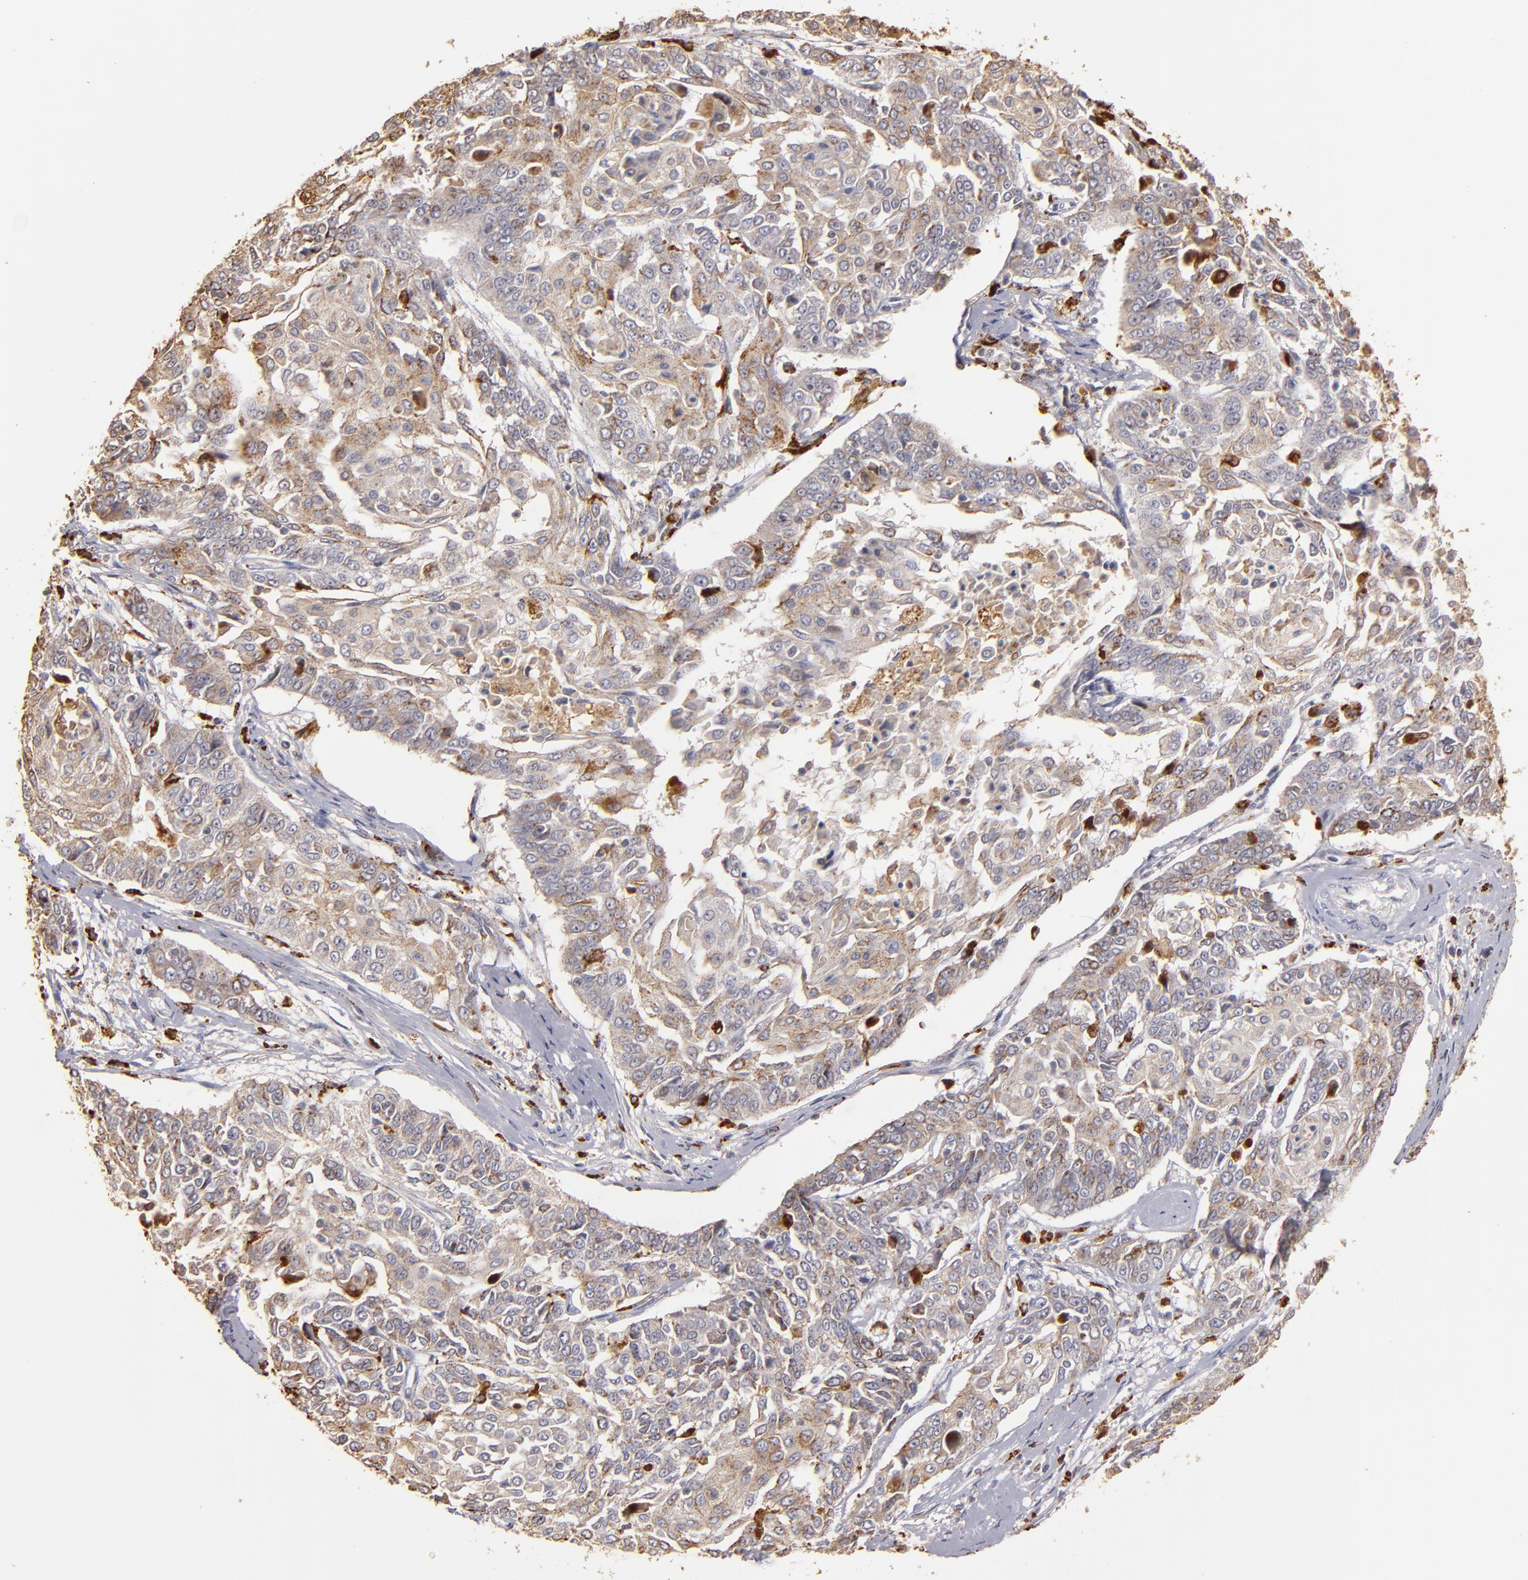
{"staining": {"intensity": "moderate", "quantity": ">75%", "location": "cytoplasmic/membranous"}, "tissue": "cervical cancer", "cell_type": "Tumor cells", "image_type": "cancer", "snomed": [{"axis": "morphology", "description": "Squamous cell carcinoma, NOS"}, {"axis": "topography", "description": "Cervix"}], "caption": "Immunohistochemistry (IHC) of human squamous cell carcinoma (cervical) shows medium levels of moderate cytoplasmic/membranous positivity in approximately >75% of tumor cells.", "gene": "TRAF1", "patient": {"sex": "female", "age": 64}}